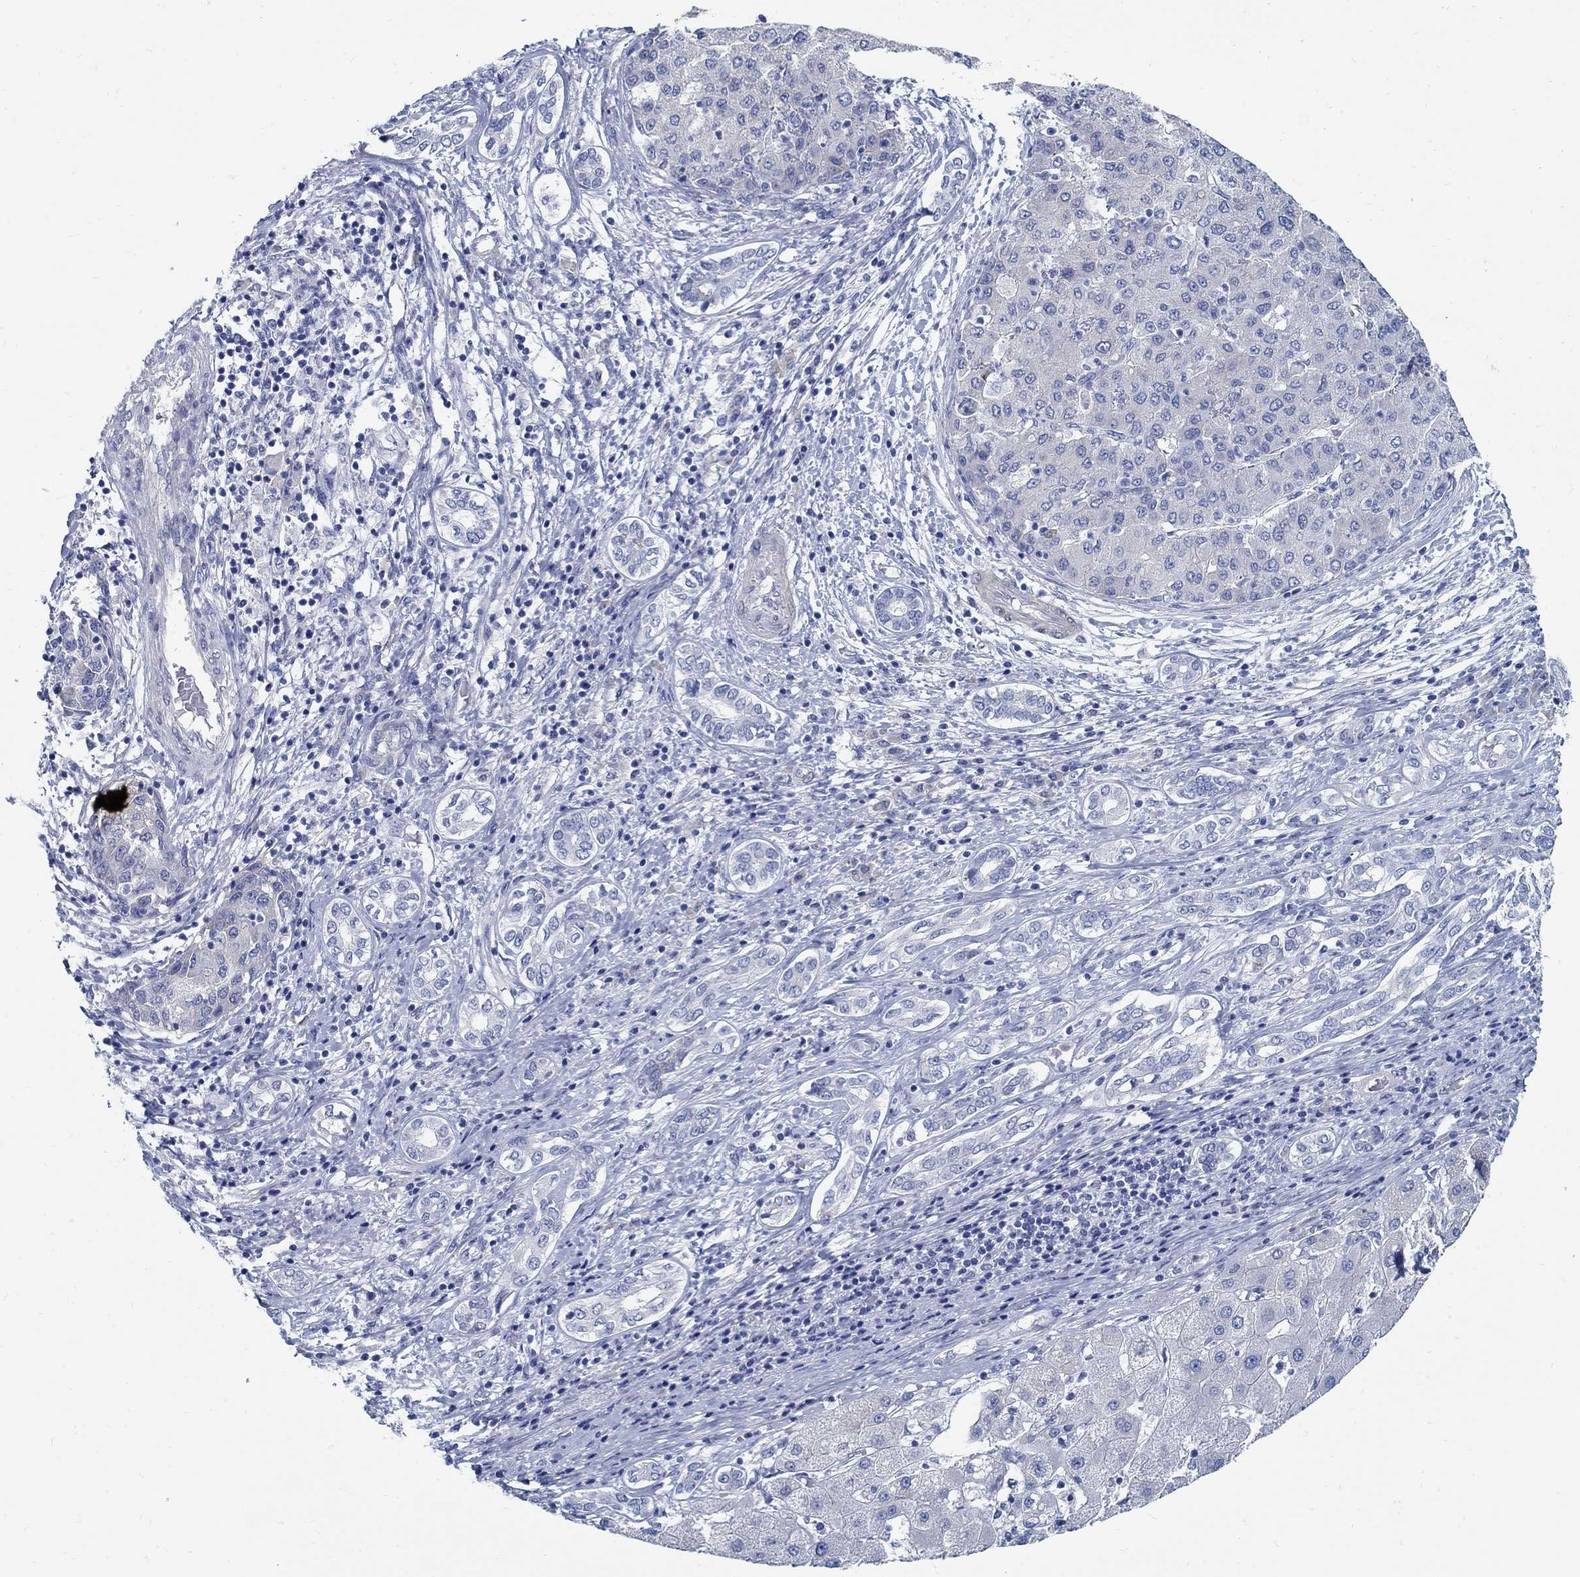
{"staining": {"intensity": "negative", "quantity": "none", "location": "none"}, "tissue": "liver cancer", "cell_type": "Tumor cells", "image_type": "cancer", "snomed": [{"axis": "morphology", "description": "Carcinoma, Hepatocellular, NOS"}, {"axis": "topography", "description": "Liver"}], "caption": "Liver hepatocellular carcinoma was stained to show a protein in brown. There is no significant staining in tumor cells. (DAB (3,3'-diaminobenzidine) IHC with hematoxylin counter stain).", "gene": "C15orf39", "patient": {"sex": "male", "age": 65}}